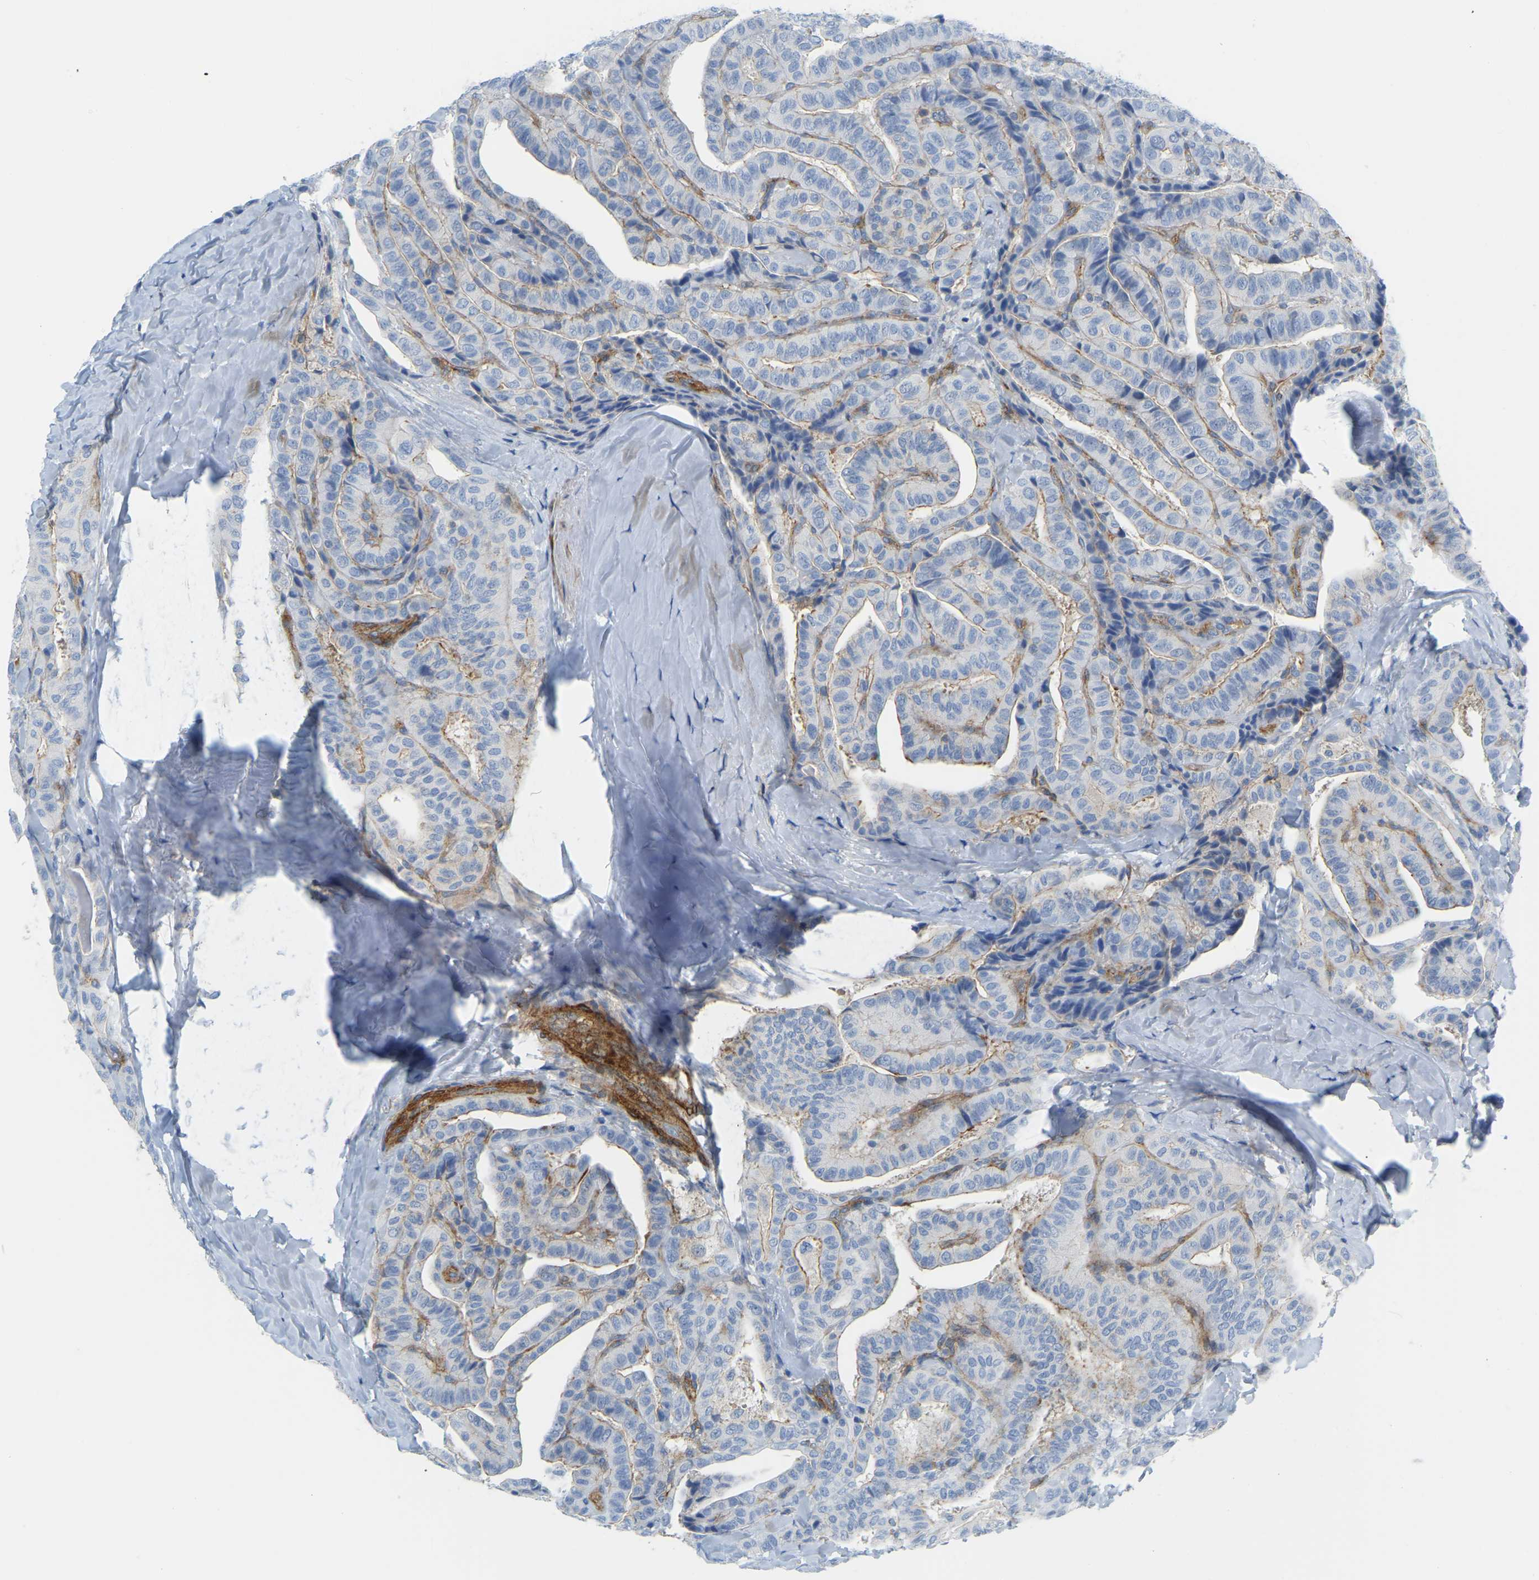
{"staining": {"intensity": "weak", "quantity": "<25%", "location": "cytoplasmic/membranous"}, "tissue": "thyroid cancer", "cell_type": "Tumor cells", "image_type": "cancer", "snomed": [{"axis": "morphology", "description": "Papillary adenocarcinoma, NOS"}, {"axis": "topography", "description": "Thyroid gland"}], "caption": "This histopathology image is of papillary adenocarcinoma (thyroid) stained with immunohistochemistry (IHC) to label a protein in brown with the nuclei are counter-stained blue. There is no expression in tumor cells. (DAB (3,3'-diaminobenzidine) IHC visualized using brightfield microscopy, high magnification).", "gene": "MYL3", "patient": {"sex": "male", "age": 77}}